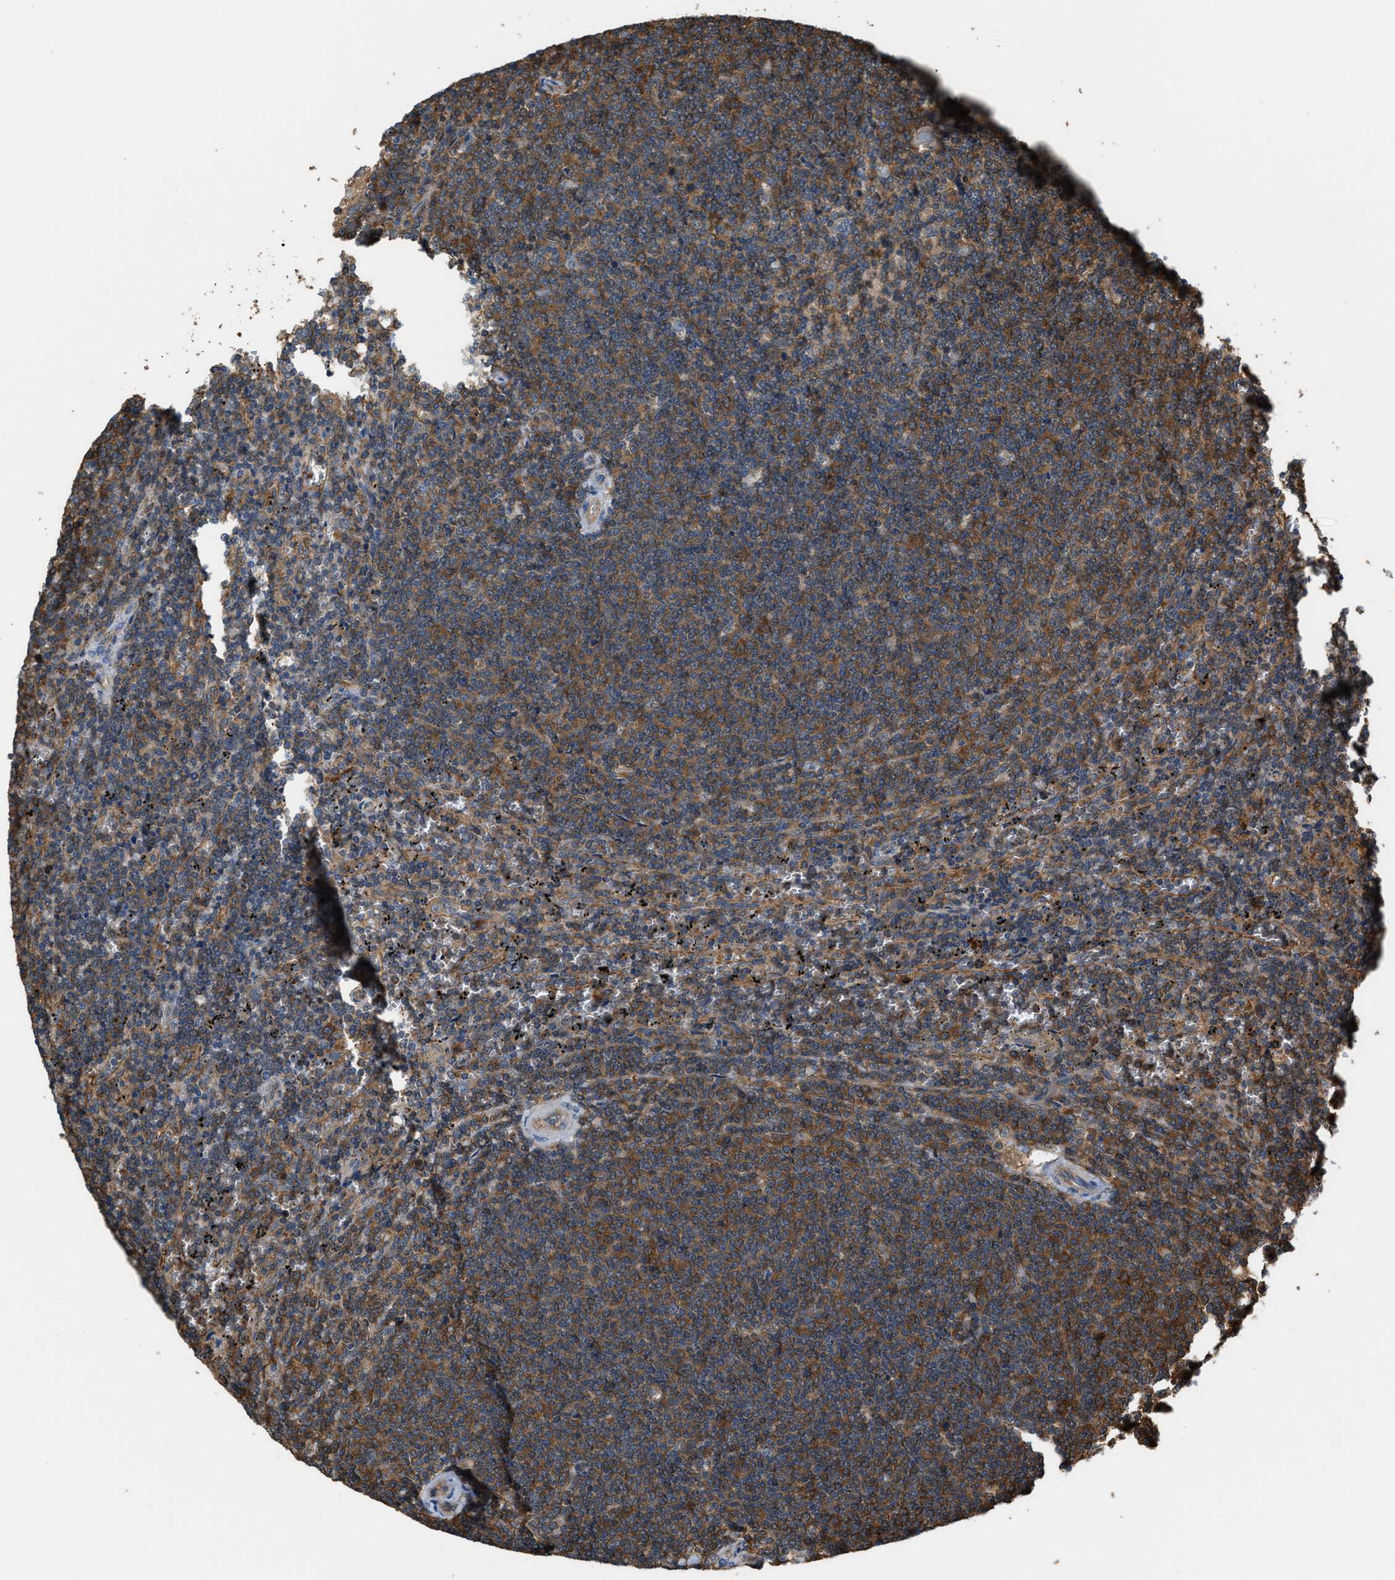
{"staining": {"intensity": "moderate", "quantity": "25%-75%", "location": "cytoplasmic/membranous"}, "tissue": "lymphoma", "cell_type": "Tumor cells", "image_type": "cancer", "snomed": [{"axis": "morphology", "description": "Malignant lymphoma, non-Hodgkin's type, Low grade"}, {"axis": "topography", "description": "Spleen"}], "caption": "Low-grade malignant lymphoma, non-Hodgkin's type stained with a brown dye shows moderate cytoplasmic/membranous positive positivity in about 25%-75% of tumor cells.", "gene": "ATIC", "patient": {"sex": "female", "age": 50}}